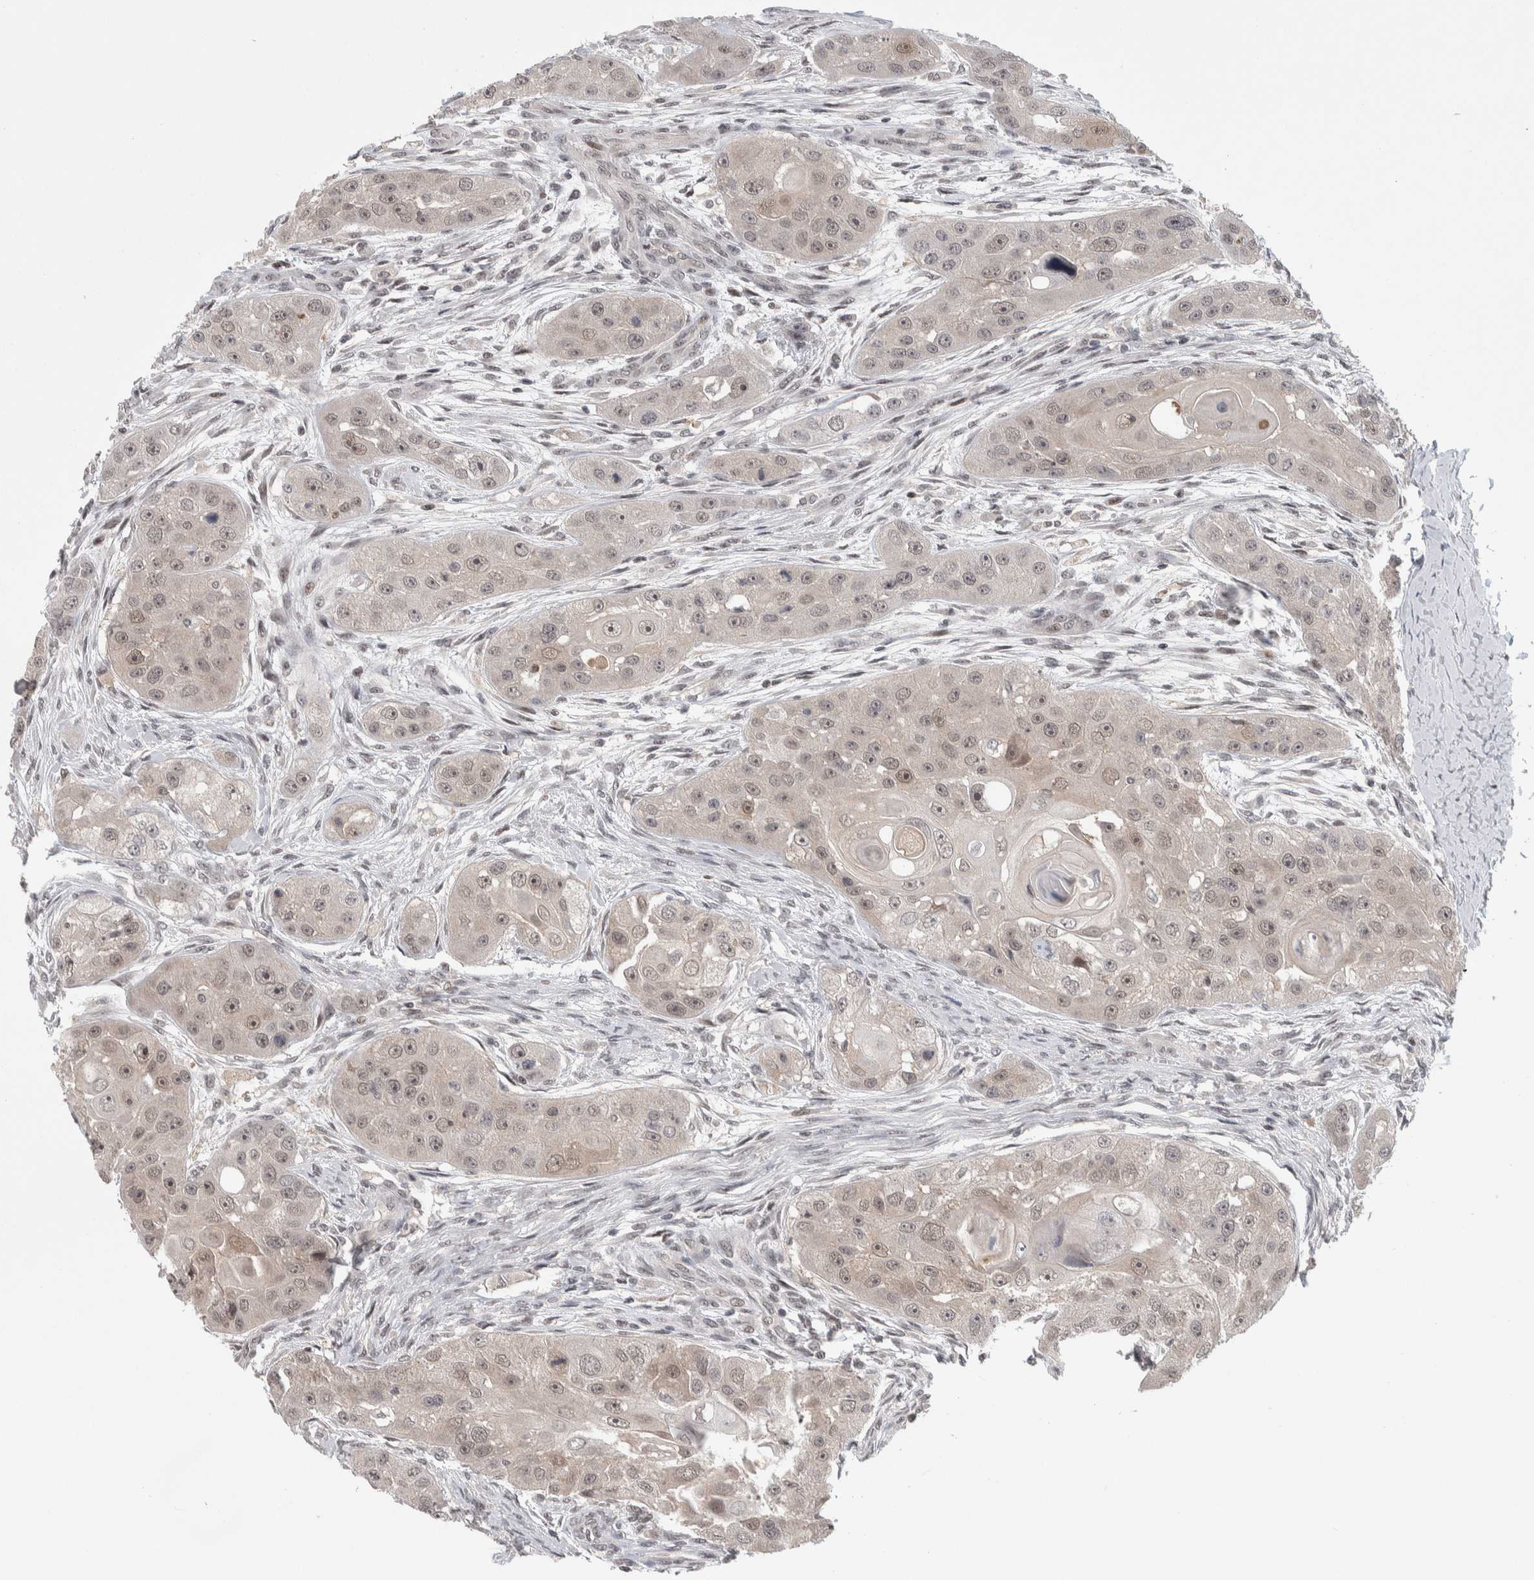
{"staining": {"intensity": "weak", "quantity": "25%-75%", "location": "nuclear"}, "tissue": "head and neck cancer", "cell_type": "Tumor cells", "image_type": "cancer", "snomed": [{"axis": "morphology", "description": "Normal tissue, NOS"}, {"axis": "morphology", "description": "Squamous cell carcinoma, NOS"}, {"axis": "topography", "description": "Skeletal muscle"}, {"axis": "topography", "description": "Head-Neck"}], "caption": "Squamous cell carcinoma (head and neck) was stained to show a protein in brown. There is low levels of weak nuclear expression in about 25%-75% of tumor cells. (DAB IHC, brown staining for protein, blue staining for nuclei).", "gene": "ZSCAN21", "patient": {"sex": "male", "age": 51}}